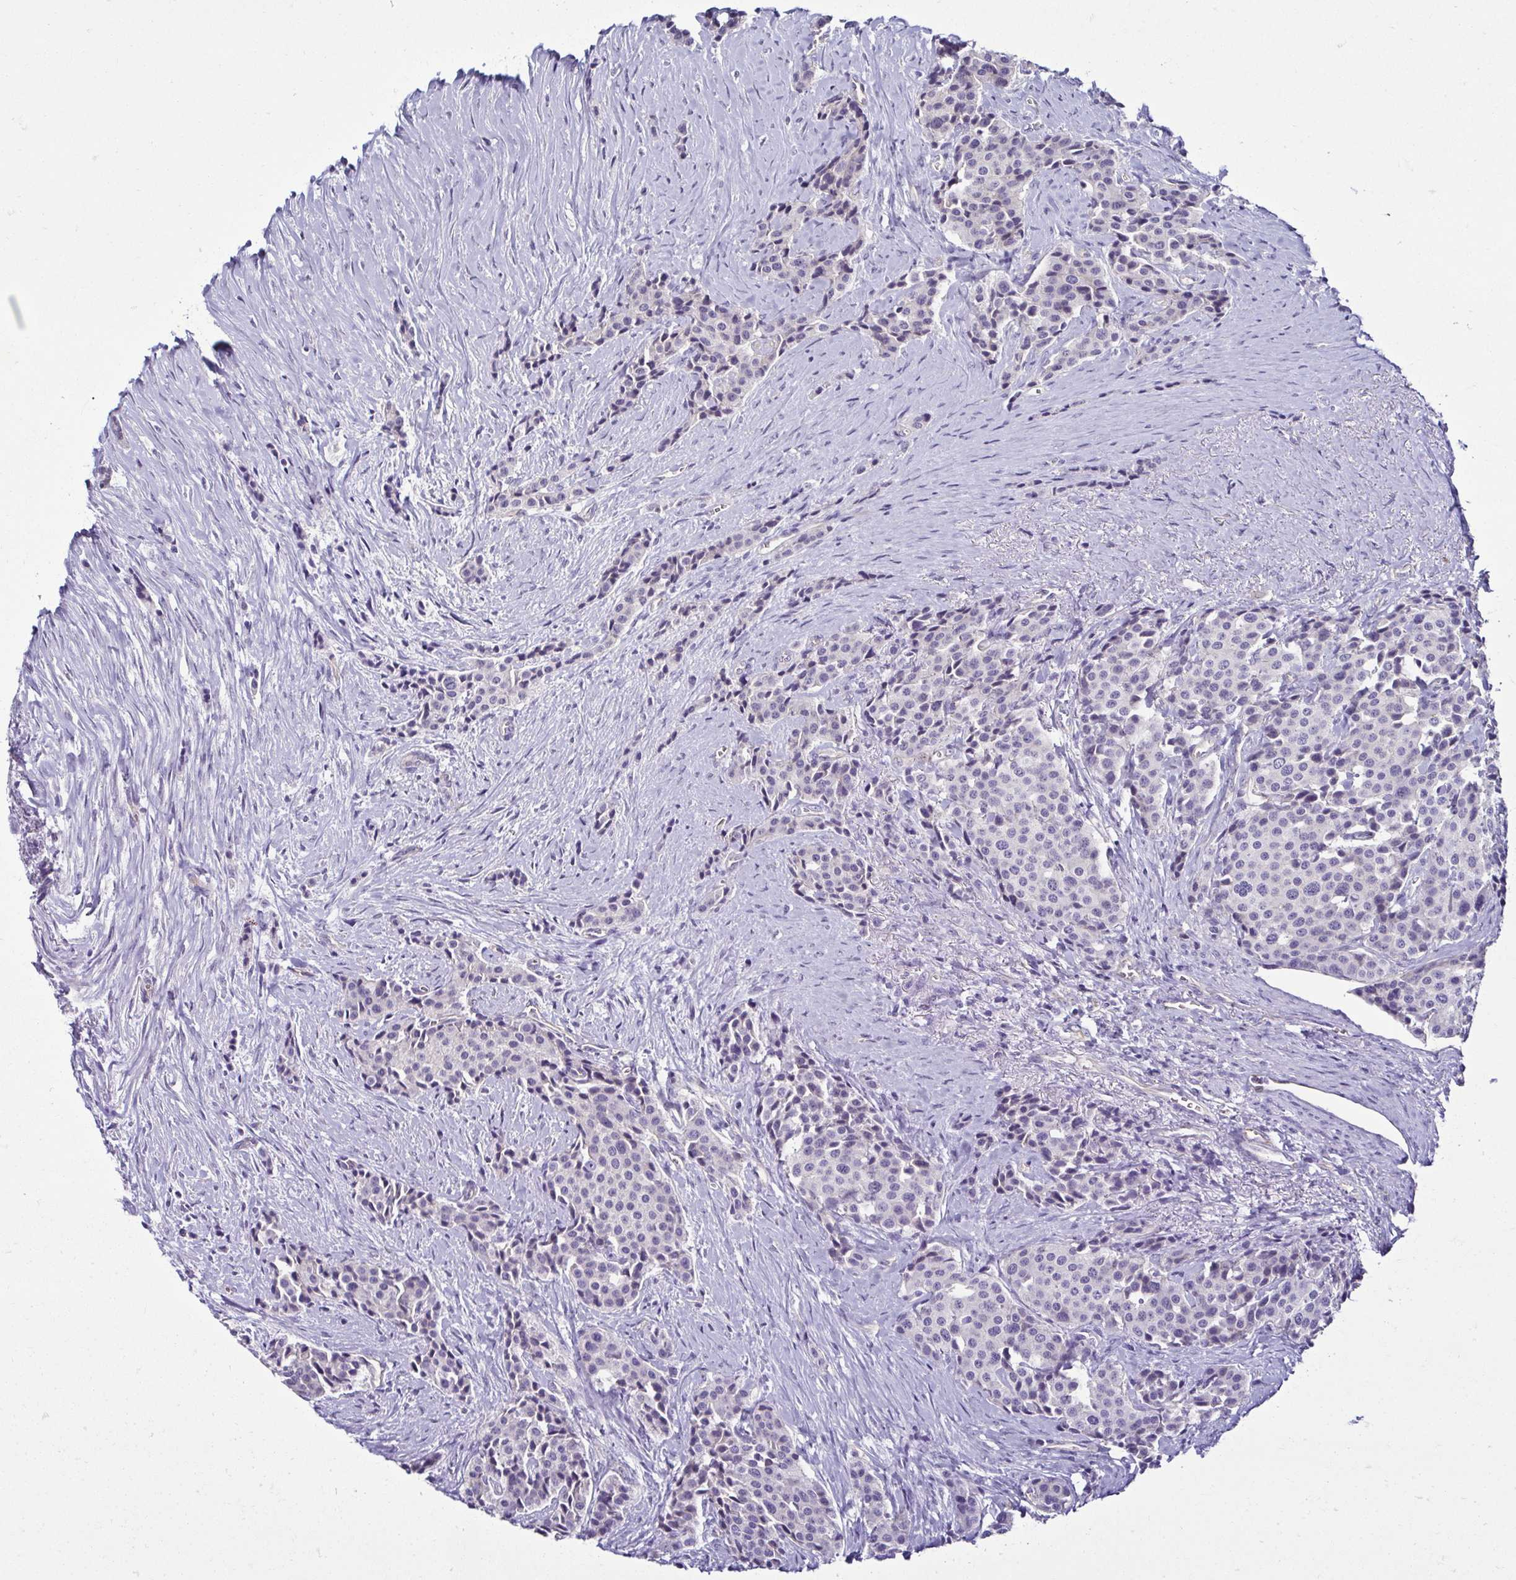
{"staining": {"intensity": "negative", "quantity": "none", "location": "none"}, "tissue": "carcinoid", "cell_type": "Tumor cells", "image_type": "cancer", "snomed": [{"axis": "morphology", "description": "Carcinoid, malignant, NOS"}, {"axis": "topography", "description": "Small intestine"}], "caption": "Image shows no significant protein positivity in tumor cells of malignant carcinoid.", "gene": "CASP14", "patient": {"sex": "male", "age": 73}}